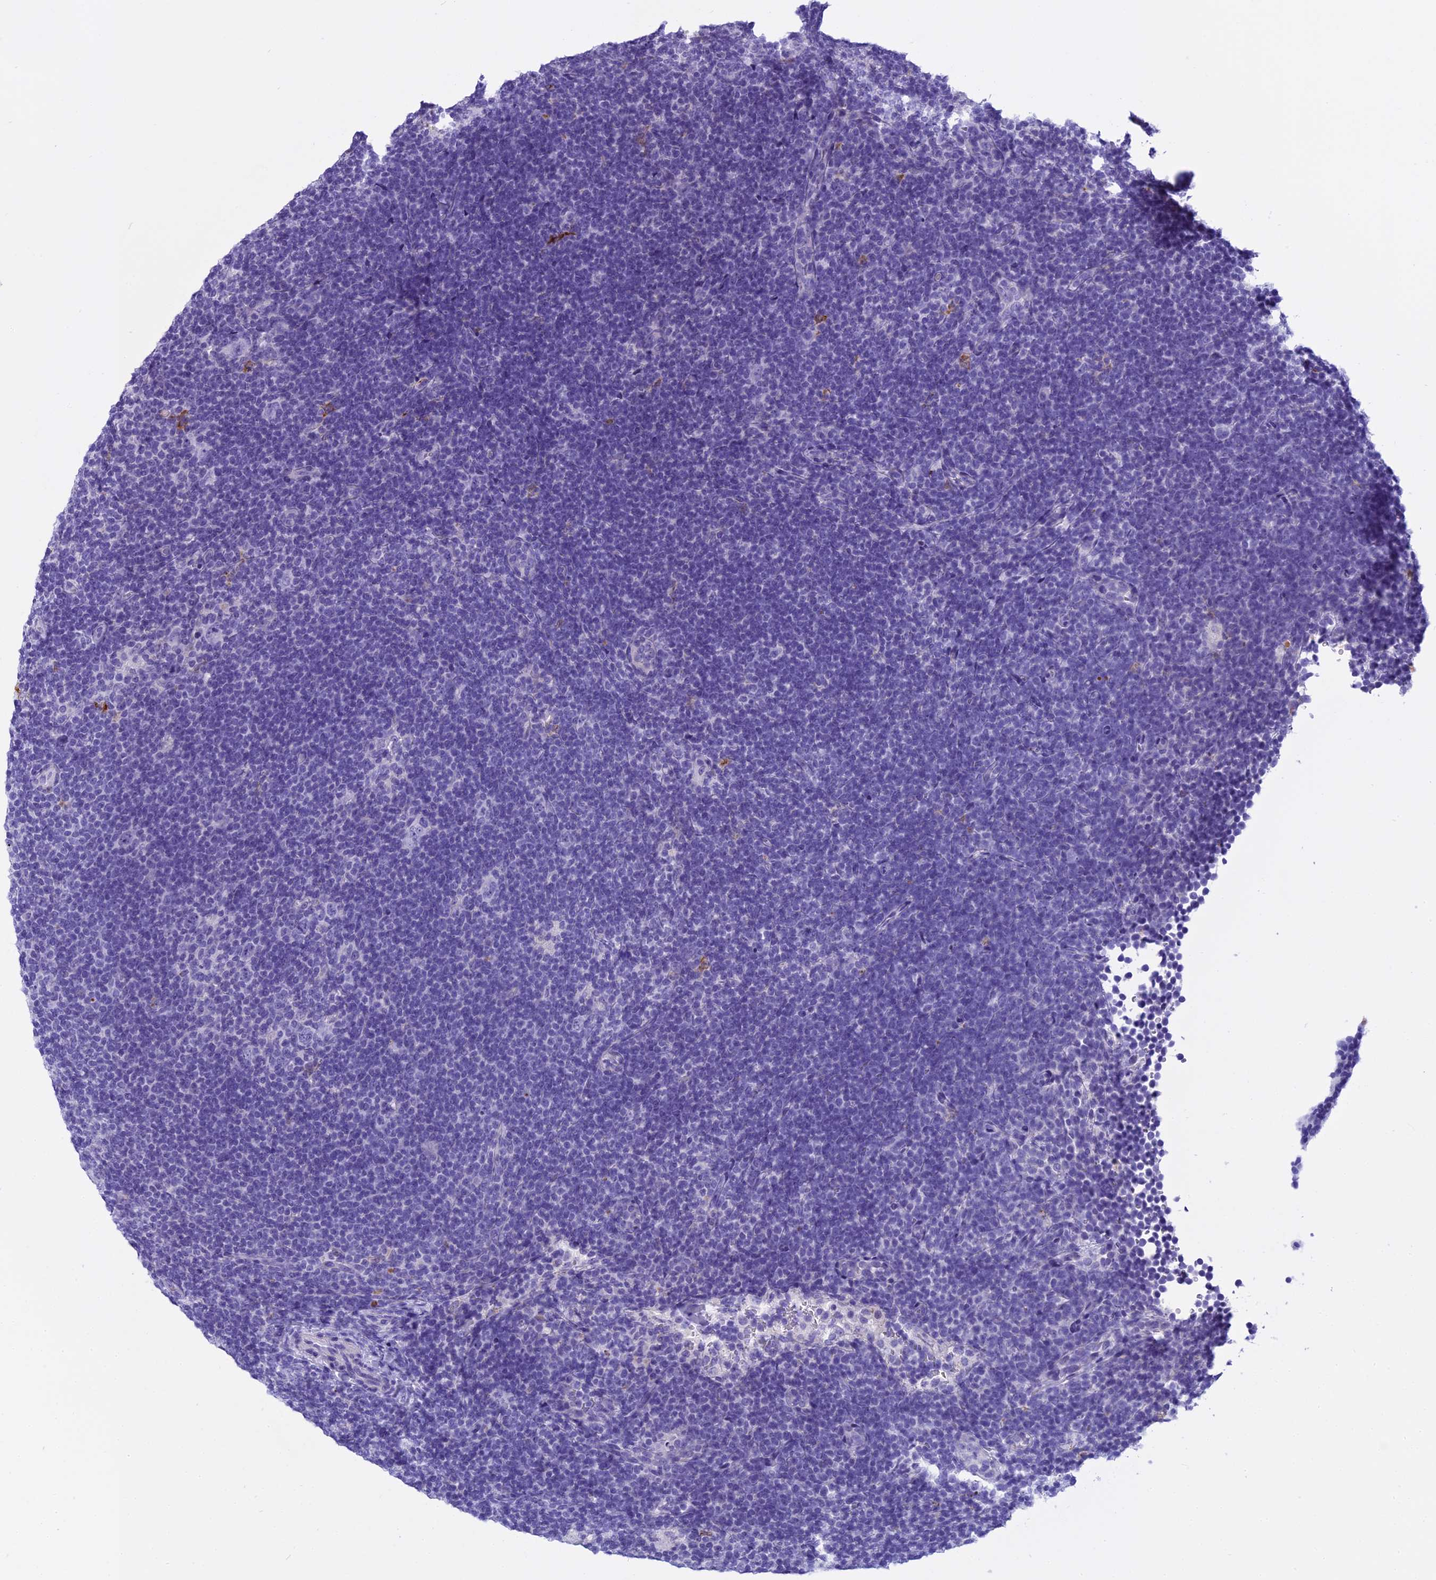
{"staining": {"intensity": "negative", "quantity": "none", "location": "none"}, "tissue": "lymphoma", "cell_type": "Tumor cells", "image_type": "cancer", "snomed": [{"axis": "morphology", "description": "Hodgkin's disease, NOS"}, {"axis": "topography", "description": "Lymph node"}], "caption": "This photomicrograph is of Hodgkin's disease stained with immunohistochemistry to label a protein in brown with the nuclei are counter-stained blue. There is no positivity in tumor cells.", "gene": "KCTD14", "patient": {"sex": "female", "age": 57}}